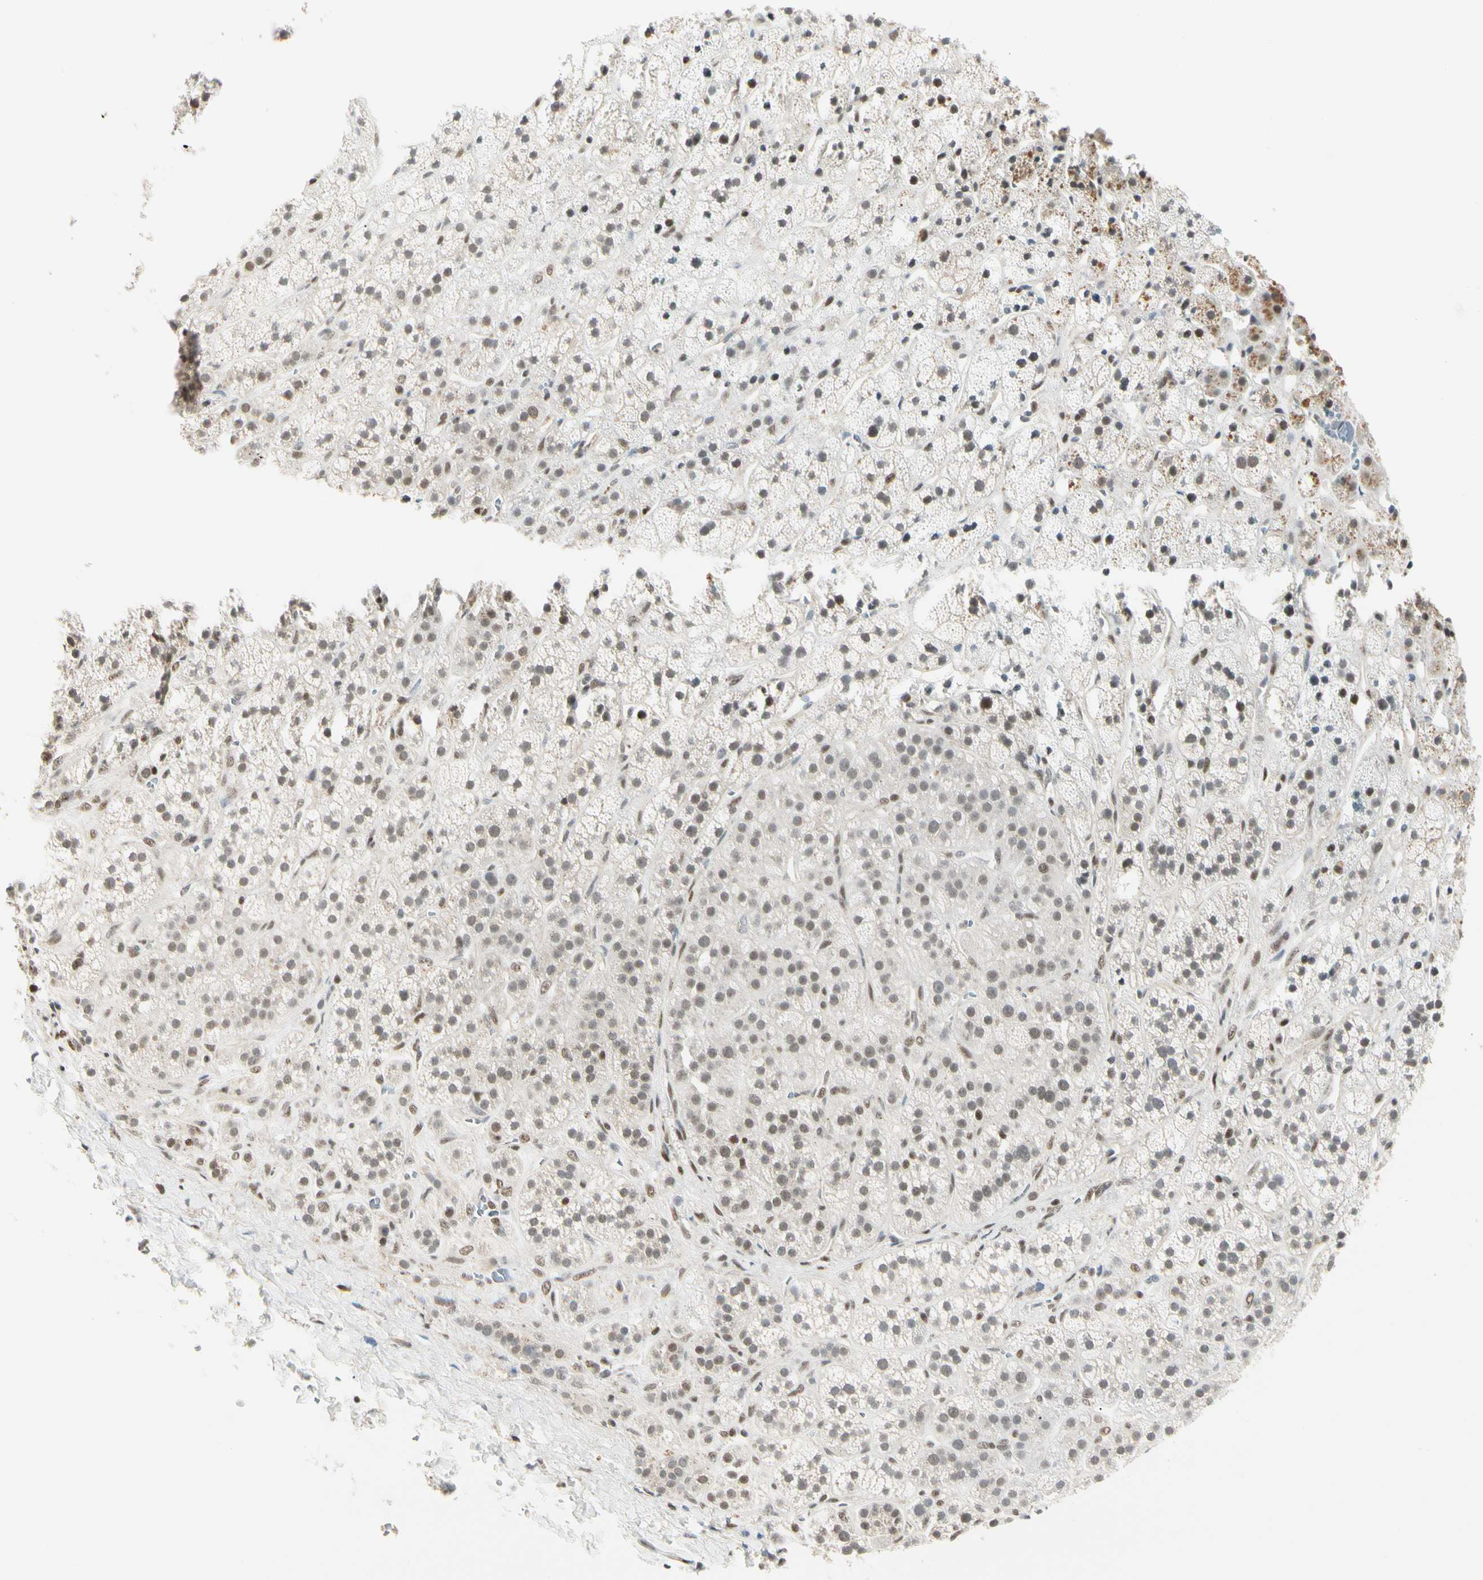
{"staining": {"intensity": "moderate", "quantity": "25%-75%", "location": "cytoplasmic/membranous,nuclear"}, "tissue": "adrenal gland", "cell_type": "Glandular cells", "image_type": "normal", "snomed": [{"axis": "morphology", "description": "Normal tissue, NOS"}, {"axis": "topography", "description": "Adrenal gland"}], "caption": "Immunohistochemistry (IHC) histopathology image of unremarkable adrenal gland stained for a protein (brown), which displays medium levels of moderate cytoplasmic/membranous,nuclear staining in approximately 25%-75% of glandular cells.", "gene": "ATXN1", "patient": {"sex": "male", "age": 56}}